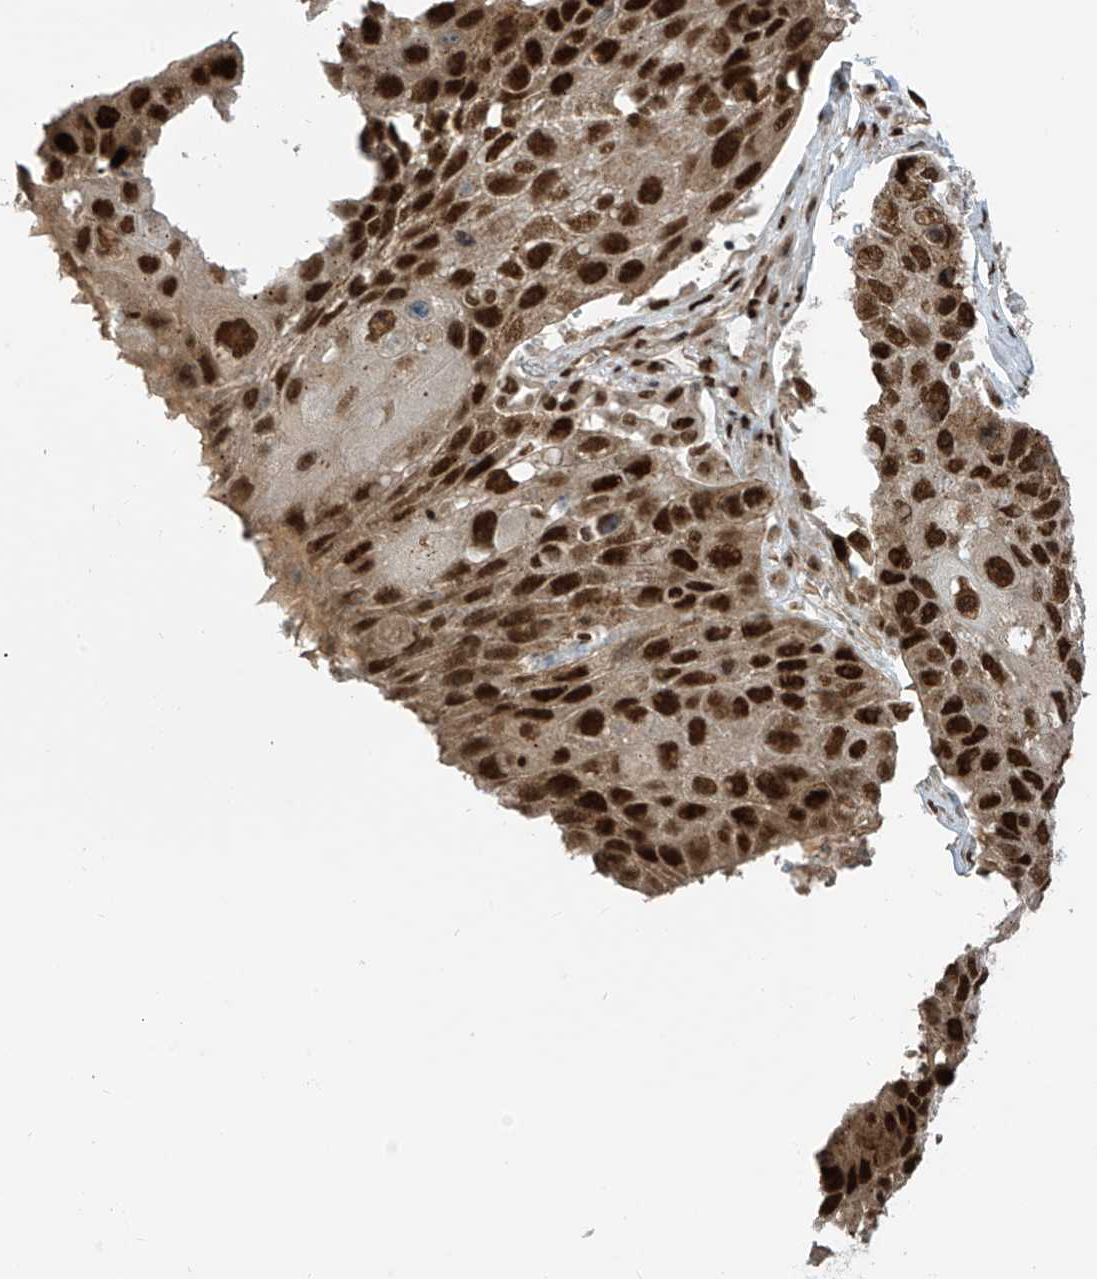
{"staining": {"intensity": "strong", "quantity": ">75%", "location": "nuclear"}, "tissue": "lung cancer", "cell_type": "Tumor cells", "image_type": "cancer", "snomed": [{"axis": "morphology", "description": "Squamous cell carcinoma, NOS"}, {"axis": "topography", "description": "Lung"}], "caption": "Protein staining of lung cancer (squamous cell carcinoma) tissue displays strong nuclear staining in about >75% of tumor cells. (DAB = brown stain, brightfield microscopy at high magnification).", "gene": "ARHGEF3", "patient": {"sex": "male", "age": 61}}